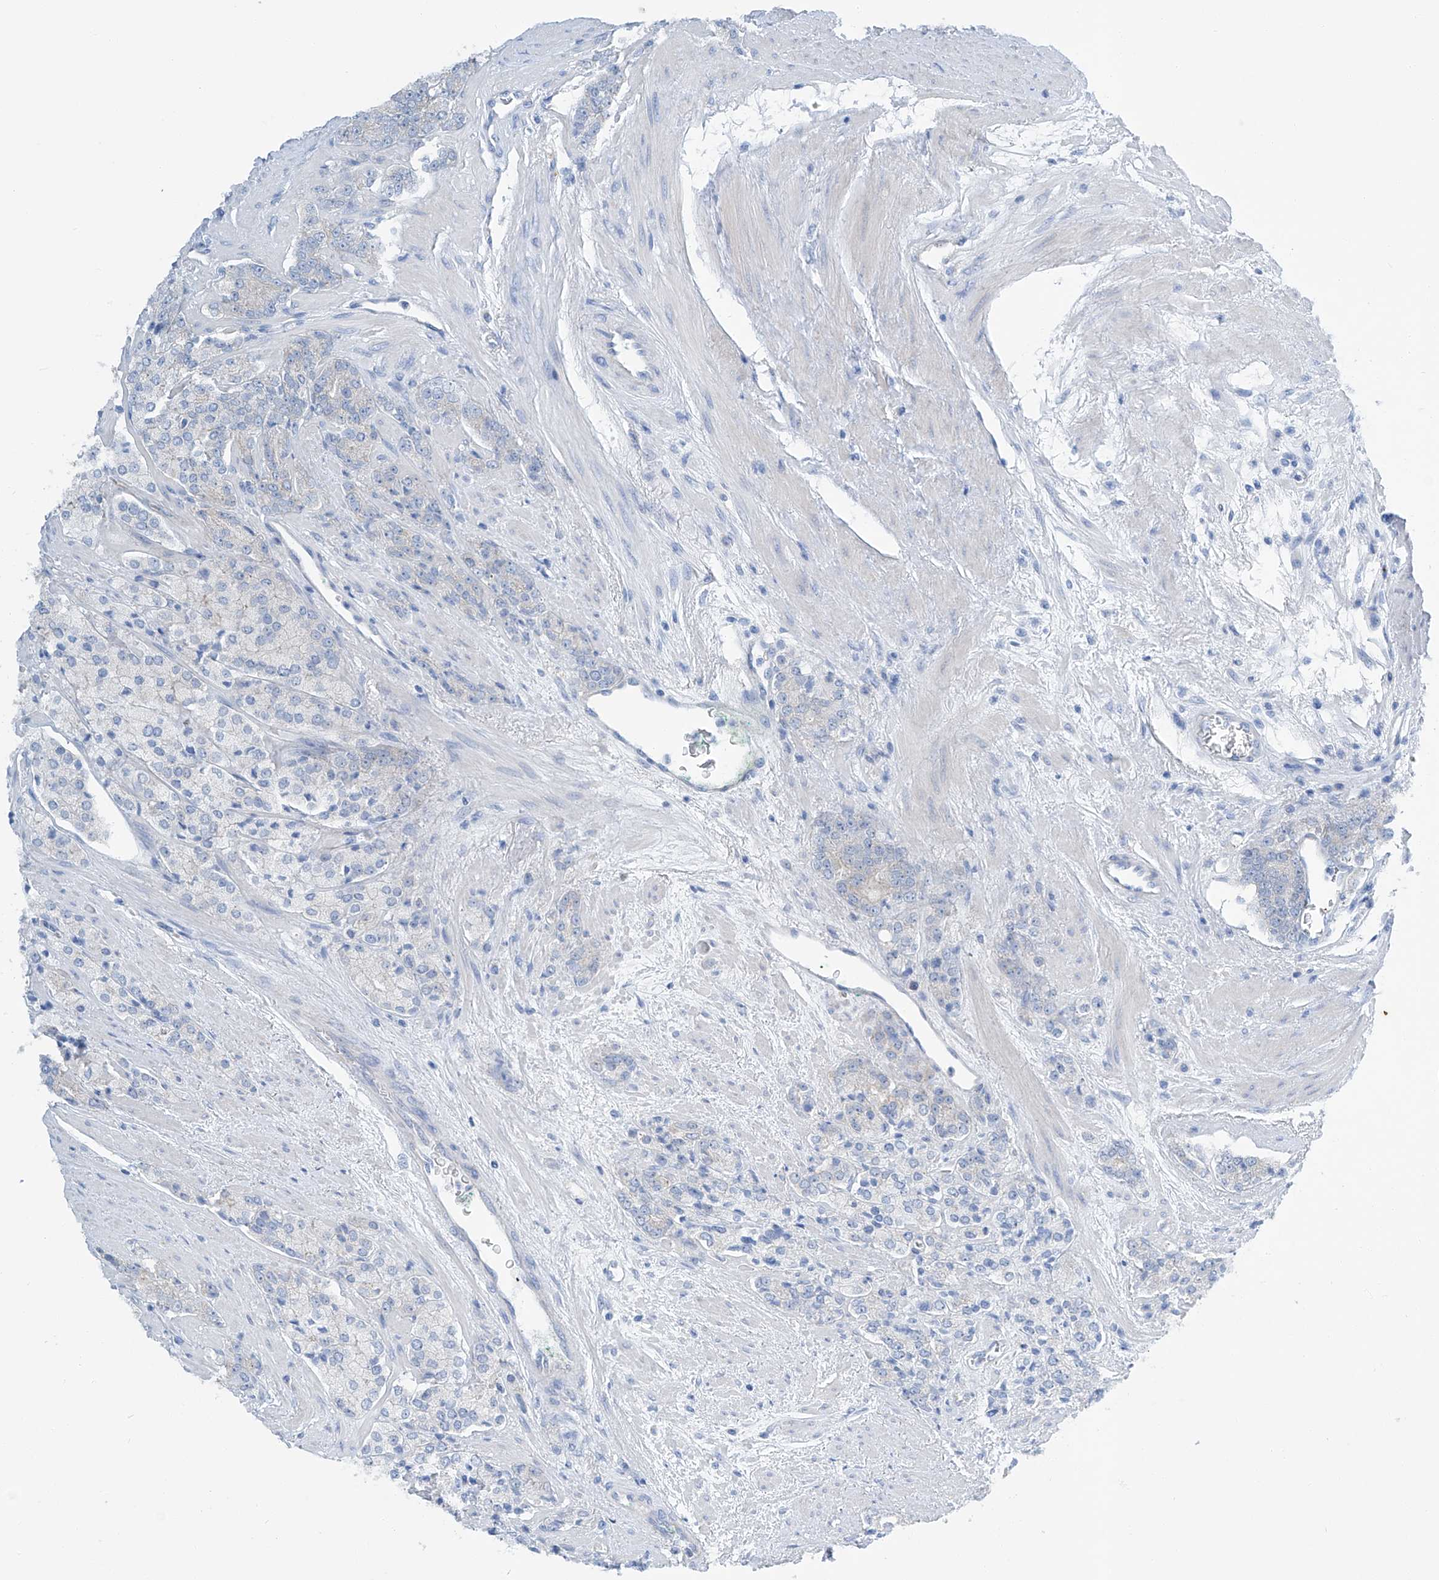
{"staining": {"intensity": "negative", "quantity": "none", "location": "none"}, "tissue": "prostate cancer", "cell_type": "Tumor cells", "image_type": "cancer", "snomed": [{"axis": "morphology", "description": "Adenocarcinoma, High grade"}, {"axis": "topography", "description": "Prostate"}], "caption": "Immunohistochemistry photomicrograph of human prostate cancer stained for a protein (brown), which reveals no staining in tumor cells.", "gene": "MAGI1", "patient": {"sex": "male", "age": 71}}